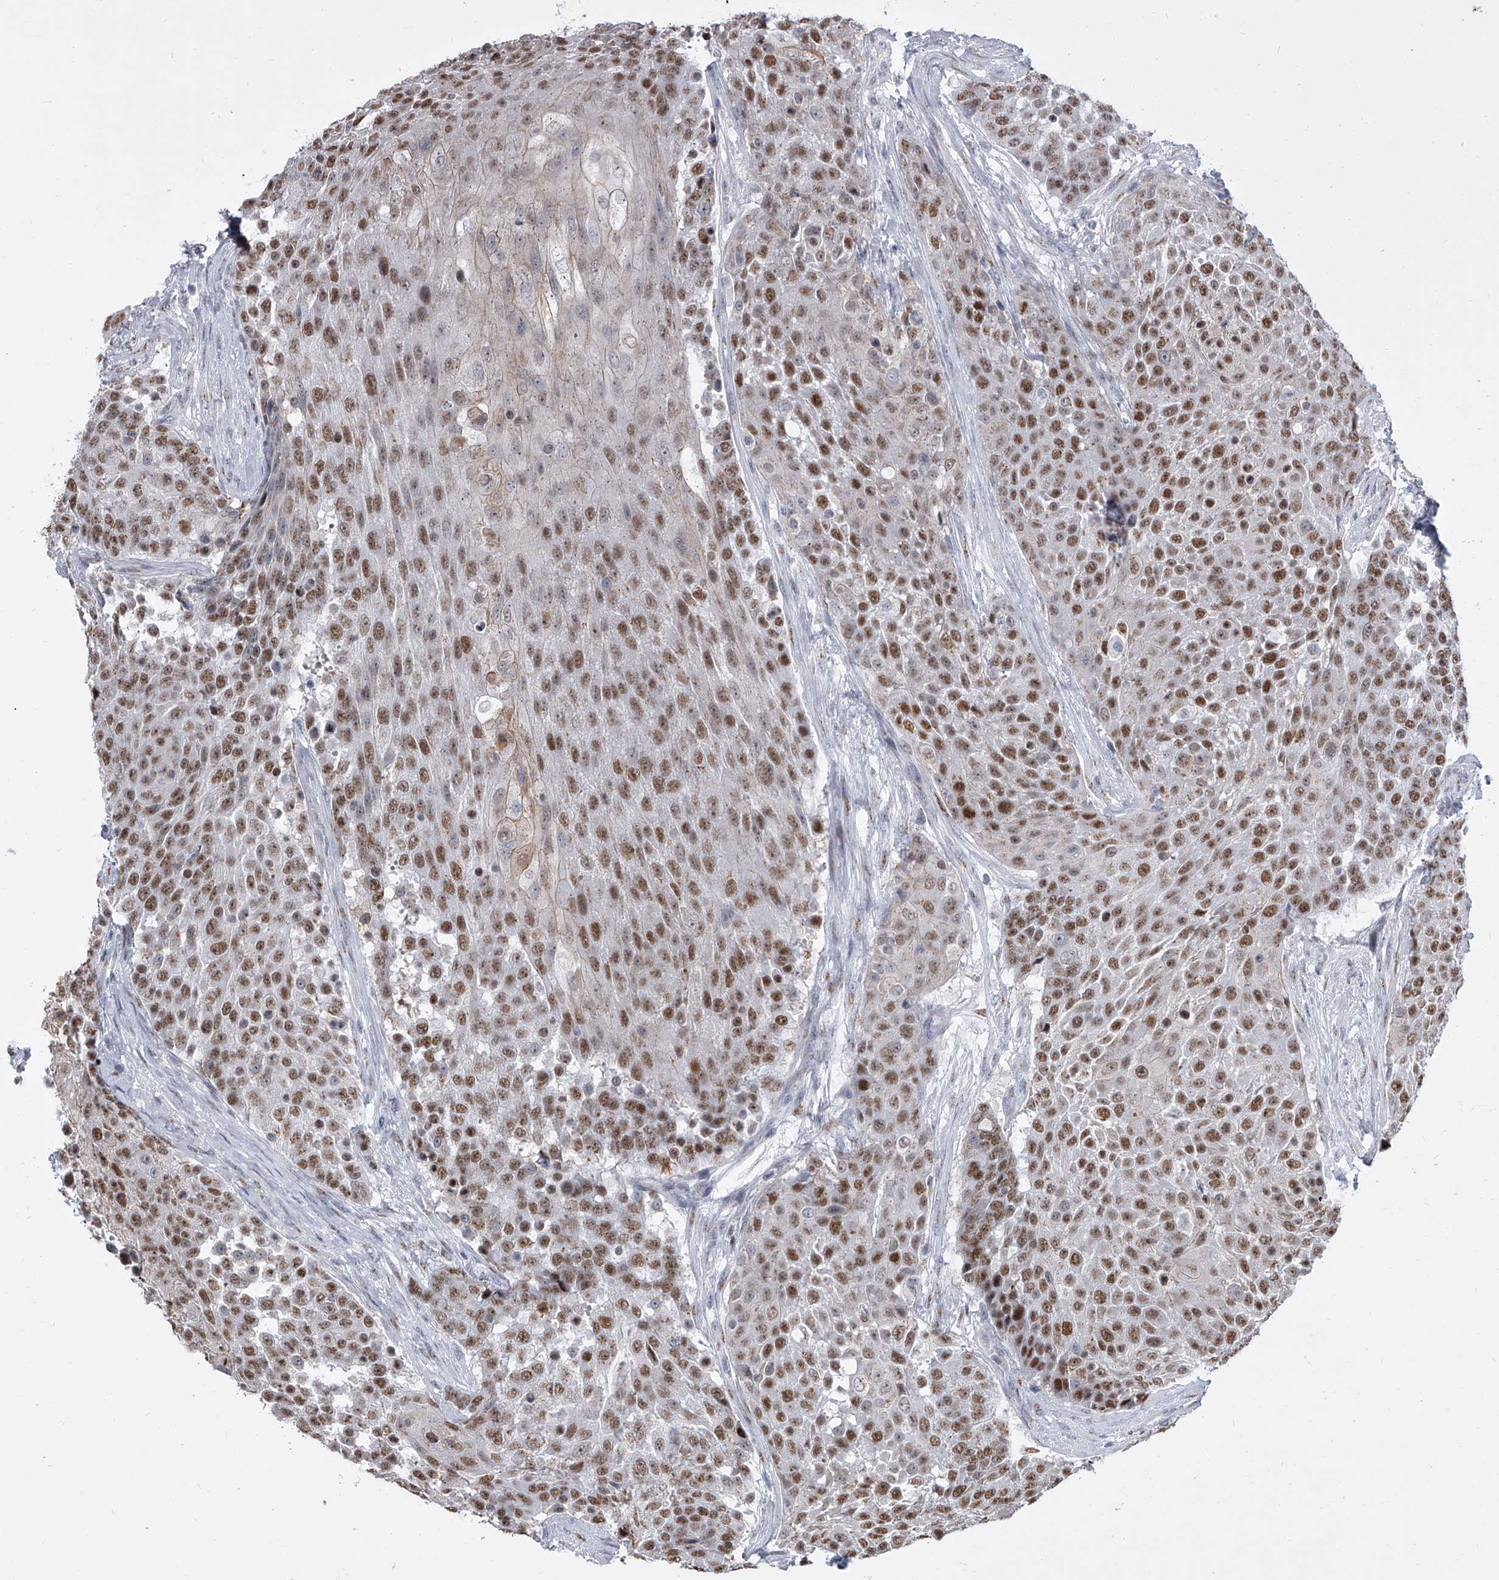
{"staining": {"intensity": "moderate", "quantity": ">75%", "location": "nuclear"}, "tissue": "urothelial cancer", "cell_type": "Tumor cells", "image_type": "cancer", "snomed": [{"axis": "morphology", "description": "Urothelial carcinoma, High grade"}, {"axis": "topography", "description": "Urinary bladder"}], "caption": "Urothelial carcinoma (high-grade) tissue shows moderate nuclear staining in about >75% of tumor cells Immunohistochemistry (ihc) stains the protein of interest in brown and the nuclei are stained blue.", "gene": "EVA1C", "patient": {"sex": "female", "age": 63}}